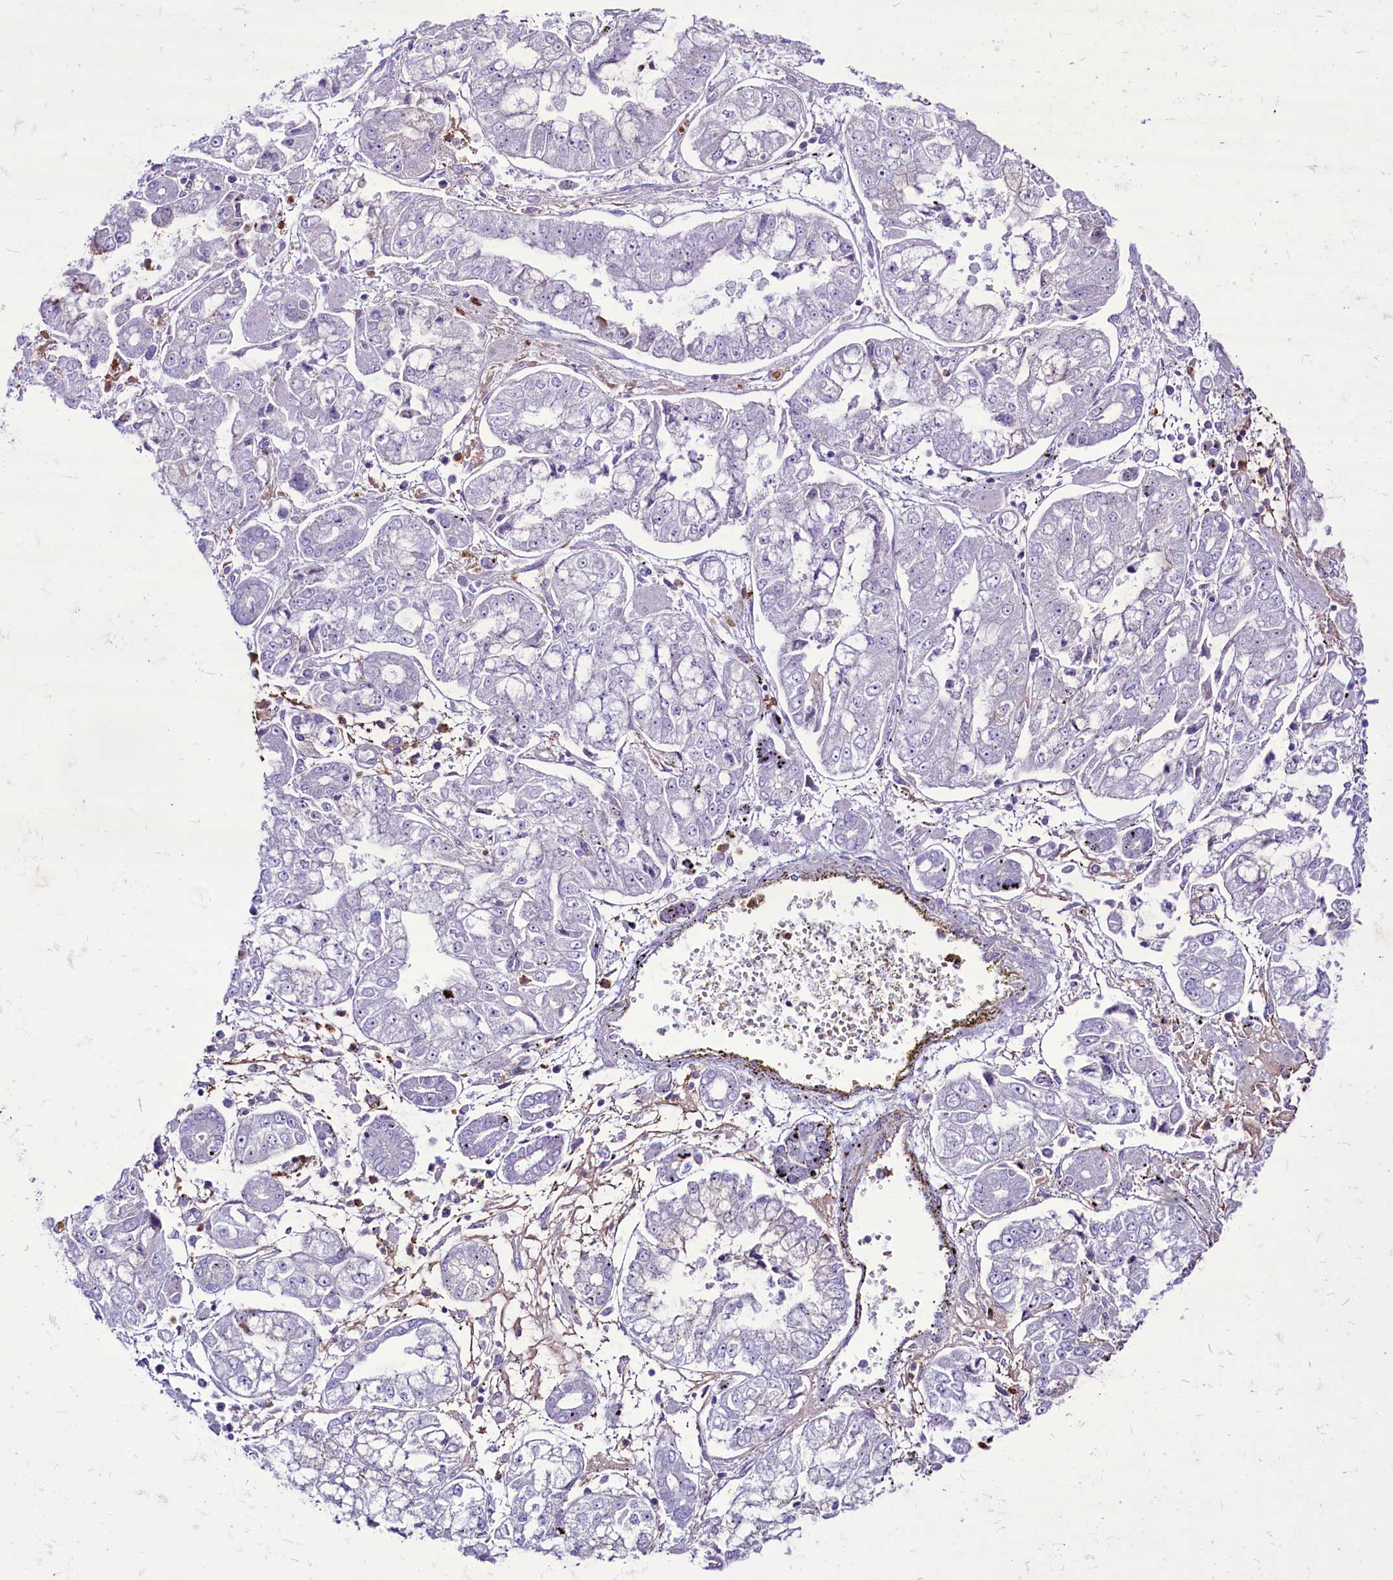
{"staining": {"intensity": "negative", "quantity": "none", "location": "none"}, "tissue": "stomach cancer", "cell_type": "Tumor cells", "image_type": "cancer", "snomed": [{"axis": "morphology", "description": "Adenocarcinoma, NOS"}, {"axis": "topography", "description": "Stomach"}], "caption": "A histopathology image of stomach adenocarcinoma stained for a protein displays no brown staining in tumor cells.", "gene": "FAM209B", "patient": {"sex": "male", "age": 76}}